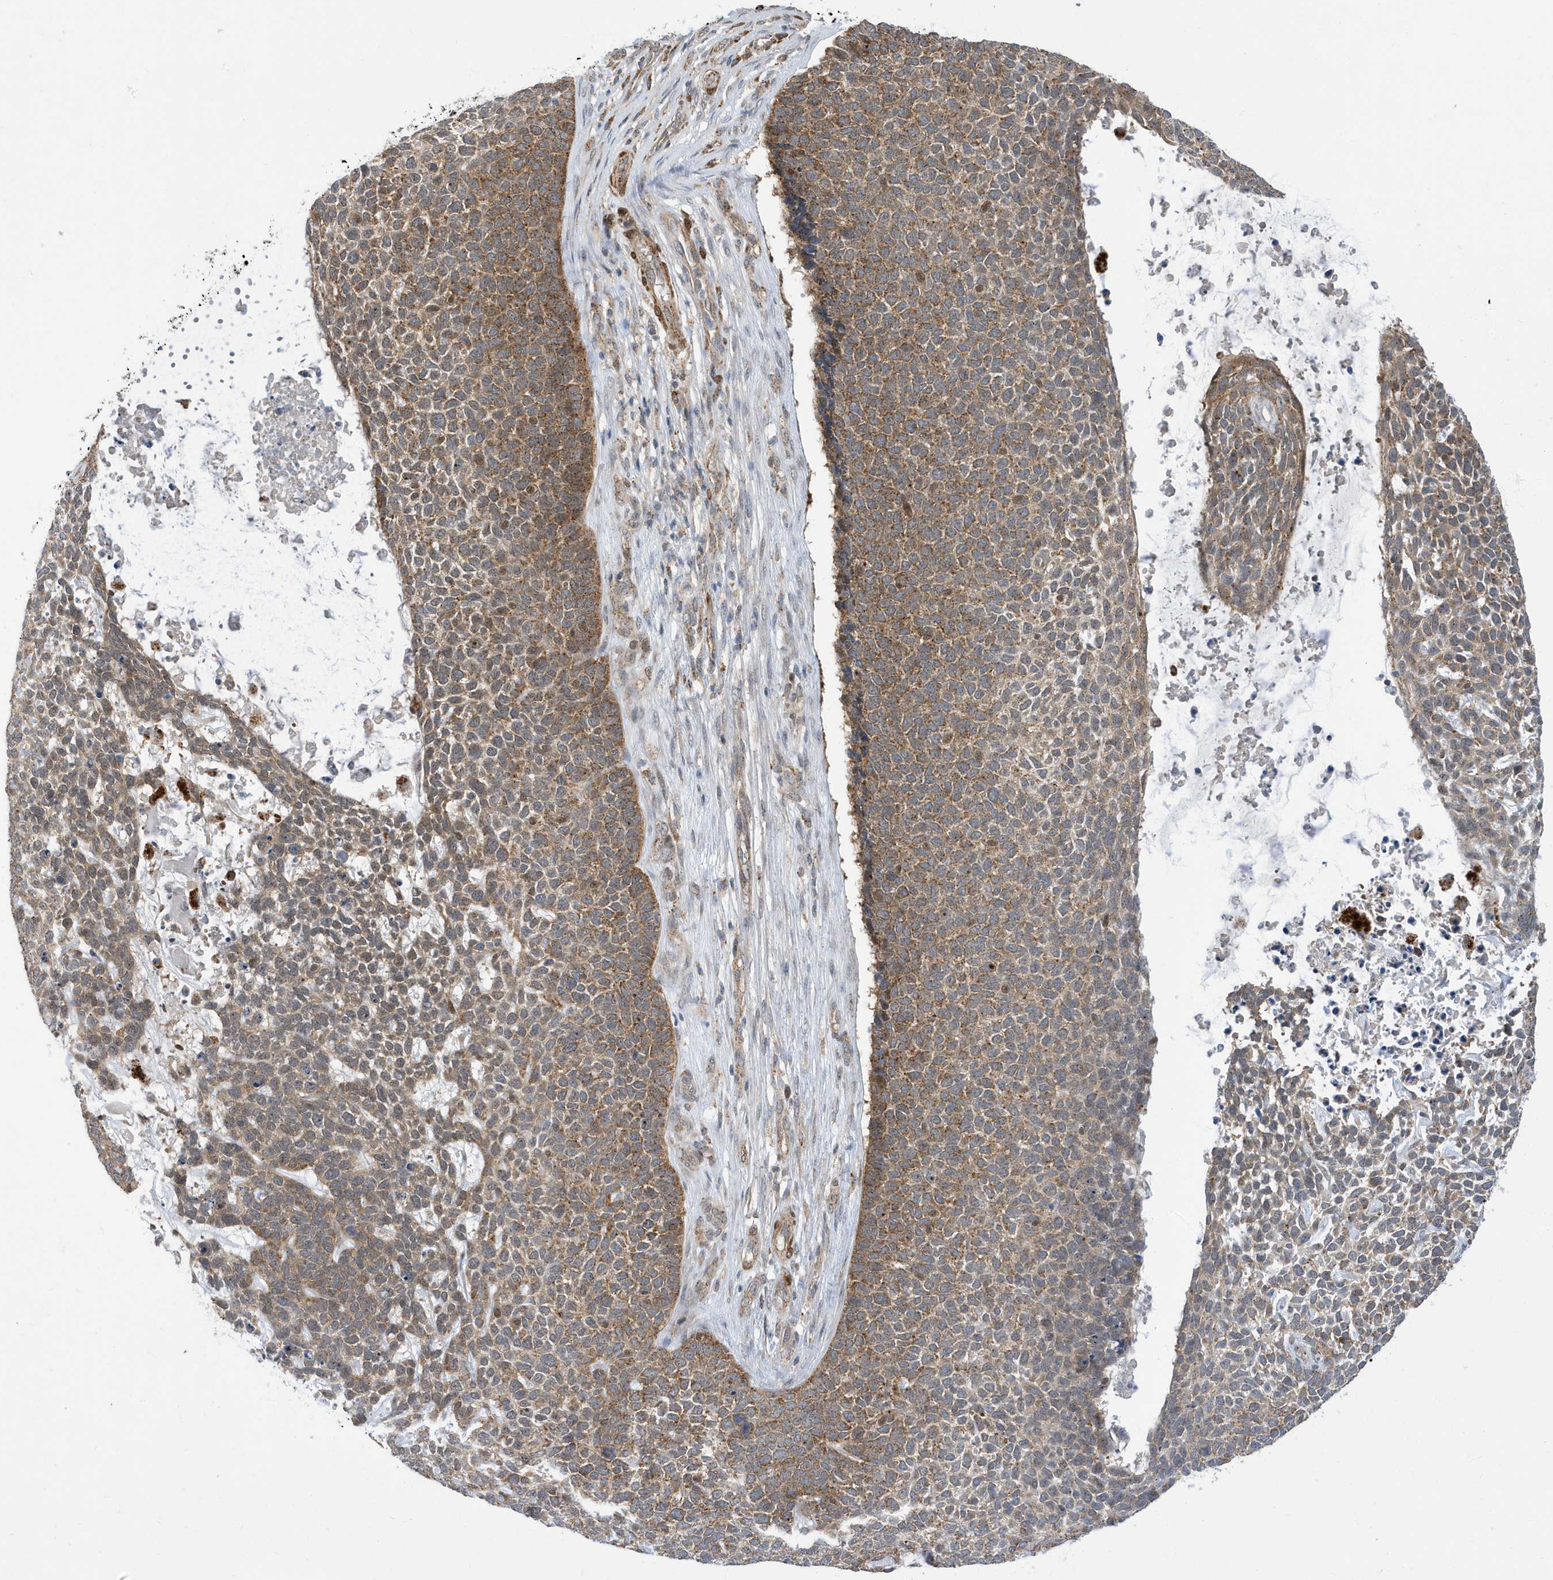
{"staining": {"intensity": "moderate", "quantity": ">75%", "location": "cytoplasmic/membranous"}, "tissue": "skin cancer", "cell_type": "Tumor cells", "image_type": "cancer", "snomed": [{"axis": "morphology", "description": "Basal cell carcinoma"}, {"axis": "topography", "description": "Skin"}], "caption": "IHC photomicrograph of neoplastic tissue: basal cell carcinoma (skin) stained using IHC demonstrates medium levels of moderate protein expression localized specifically in the cytoplasmic/membranous of tumor cells, appearing as a cytoplasmic/membranous brown color.", "gene": "ZNF507", "patient": {"sex": "female", "age": 84}}